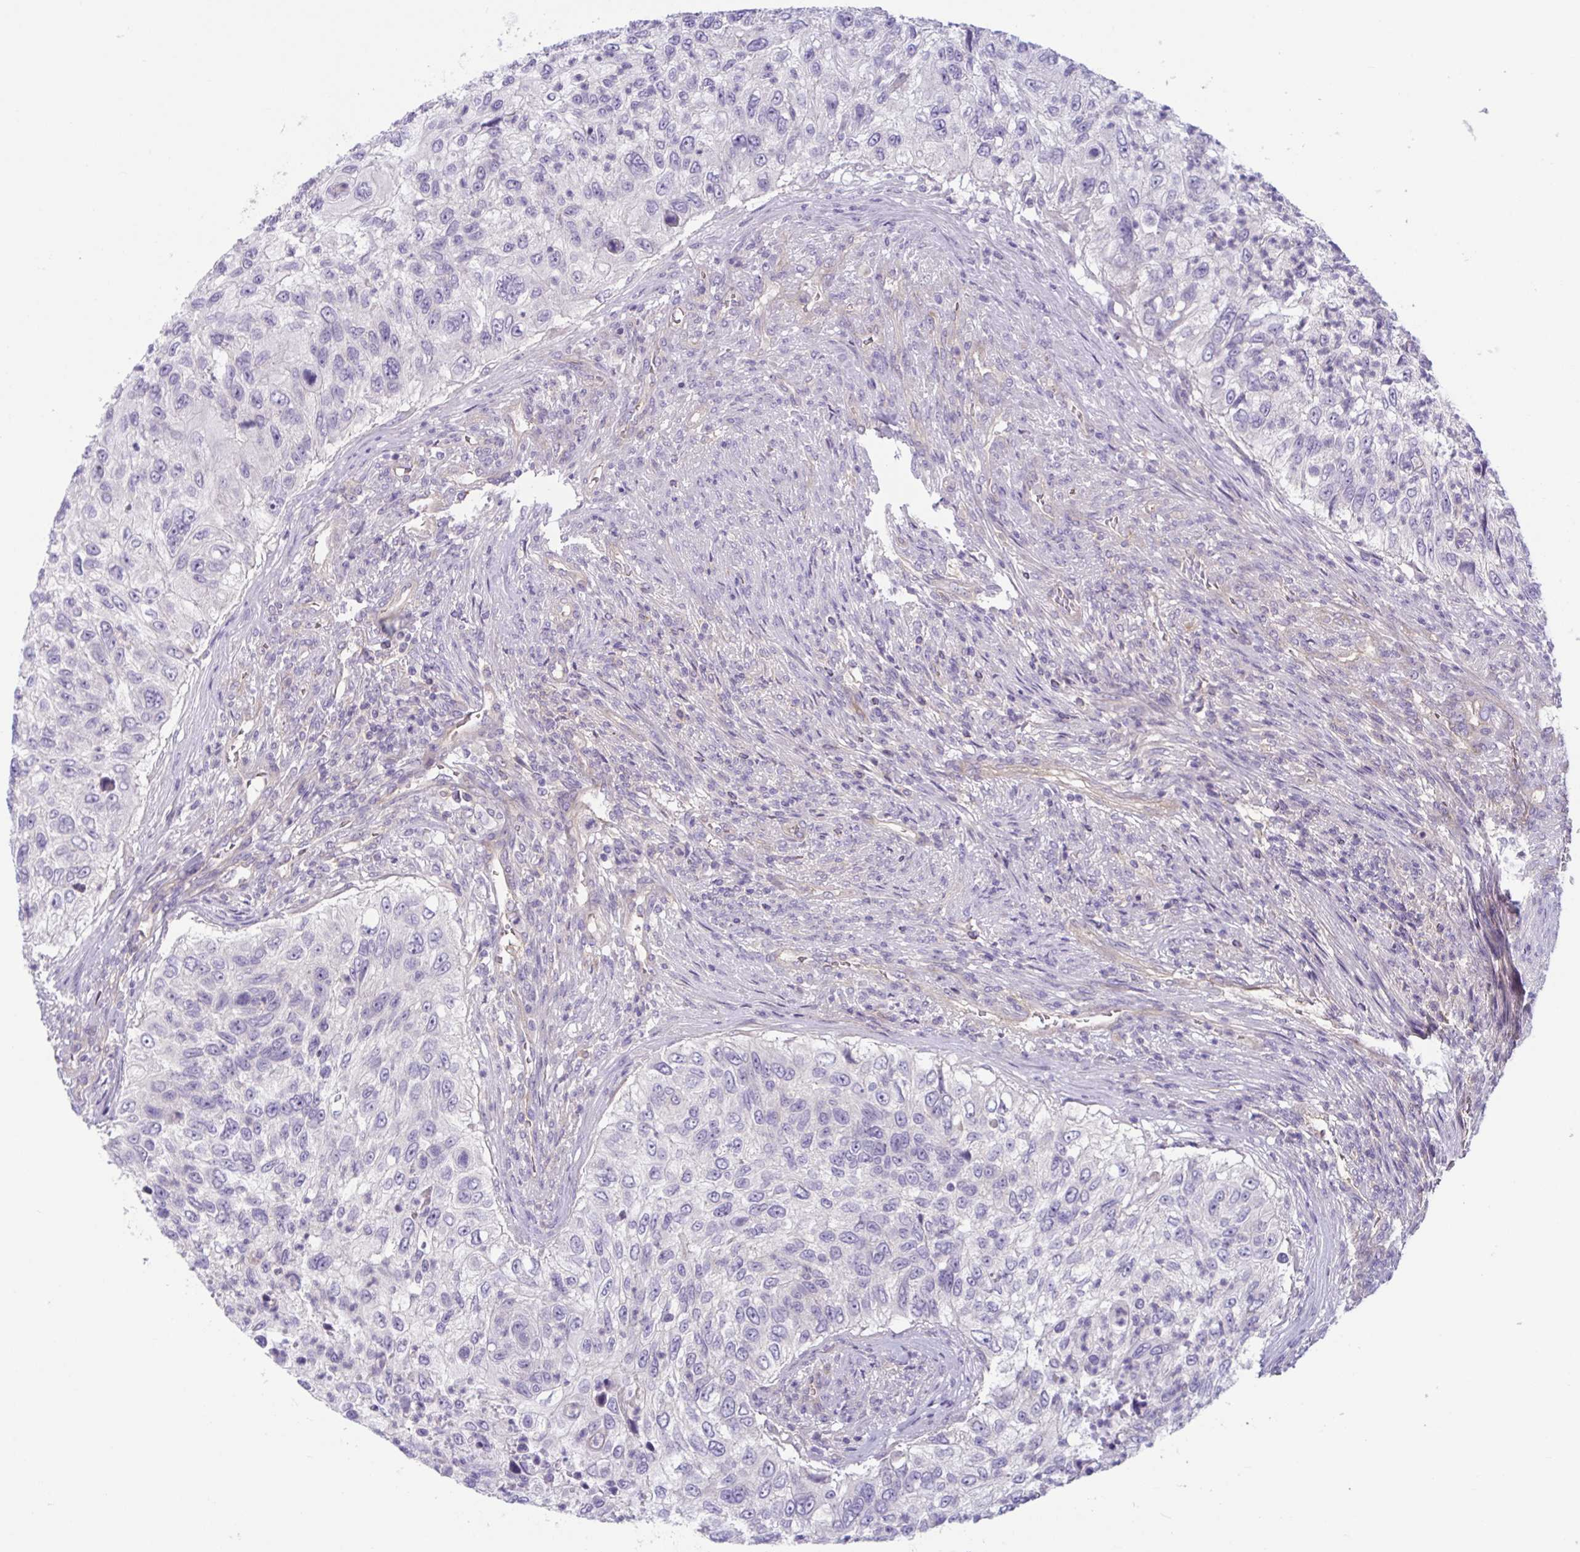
{"staining": {"intensity": "negative", "quantity": "none", "location": "none"}, "tissue": "urothelial cancer", "cell_type": "Tumor cells", "image_type": "cancer", "snomed": [{"axis": "morphology", "description": "Urothelial carcinoma, High grade"}, {"axis": "topography", "description": "Urinary bladder"}], "caption": "This is a photomicrograph of IHC staining of urothelial carcinoma (high-grade), which shows no expression in tumor cells.", "gene": "TTC7B", "patient": {"sex": "female", "age": 60}}